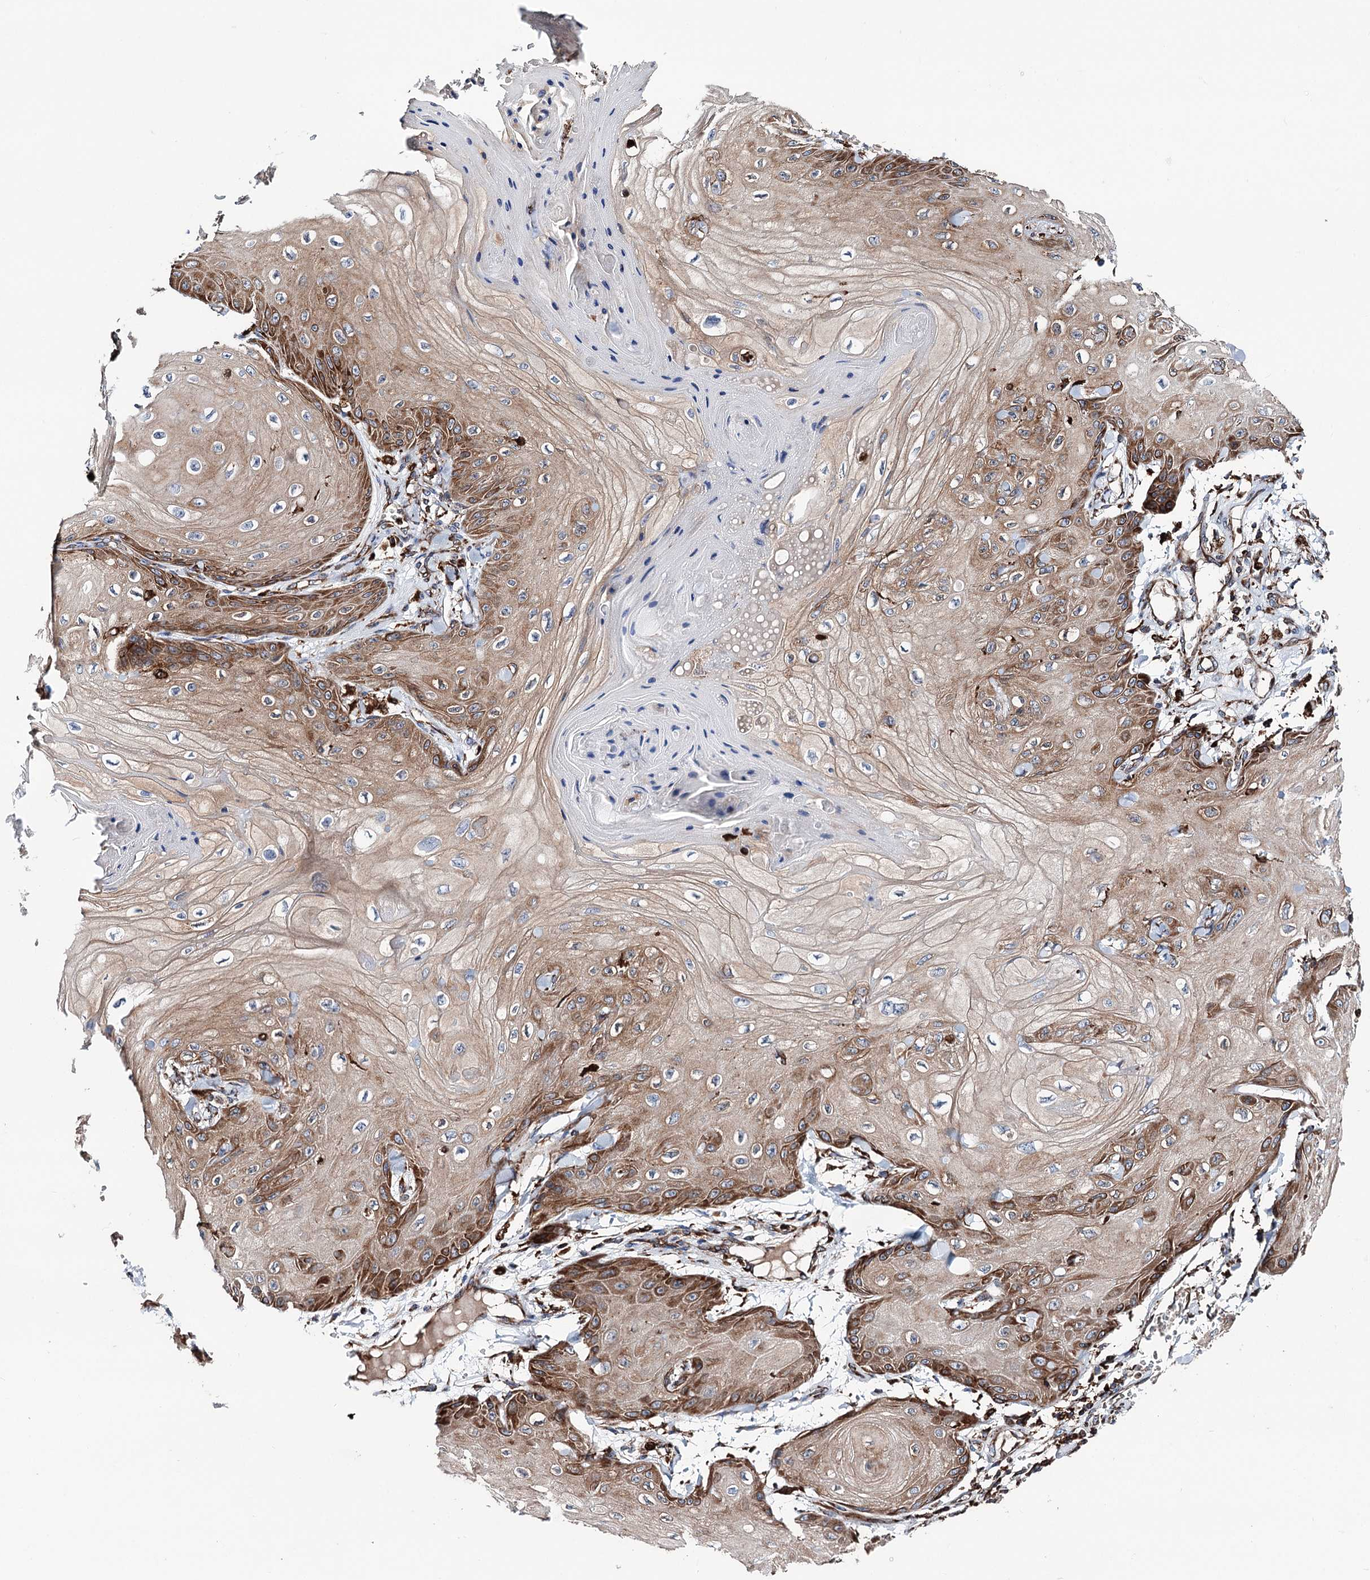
{"staining": {"intensity": "moderate", "quantity": "25%-75%", "location": "cytoplasmic/membranous"}, "tissue": "skin cancer", "cell_type": "Tumor cells", "image_type": "cancer", "snomed": [{"axis": "morphology", "description": "Squamous cell carcinoma, NOS"}, {"axis": "topography", "description": "Skin"}], "caption": "Skin cancer (squamous cell carcinoma) stained for a protein (brown) reveals moderate cytoplasmic/membranous positive staining in about 25%-75% of tumor cells.", "gene": "ERP29", "patient": {"sex": "male", "age": 74}}